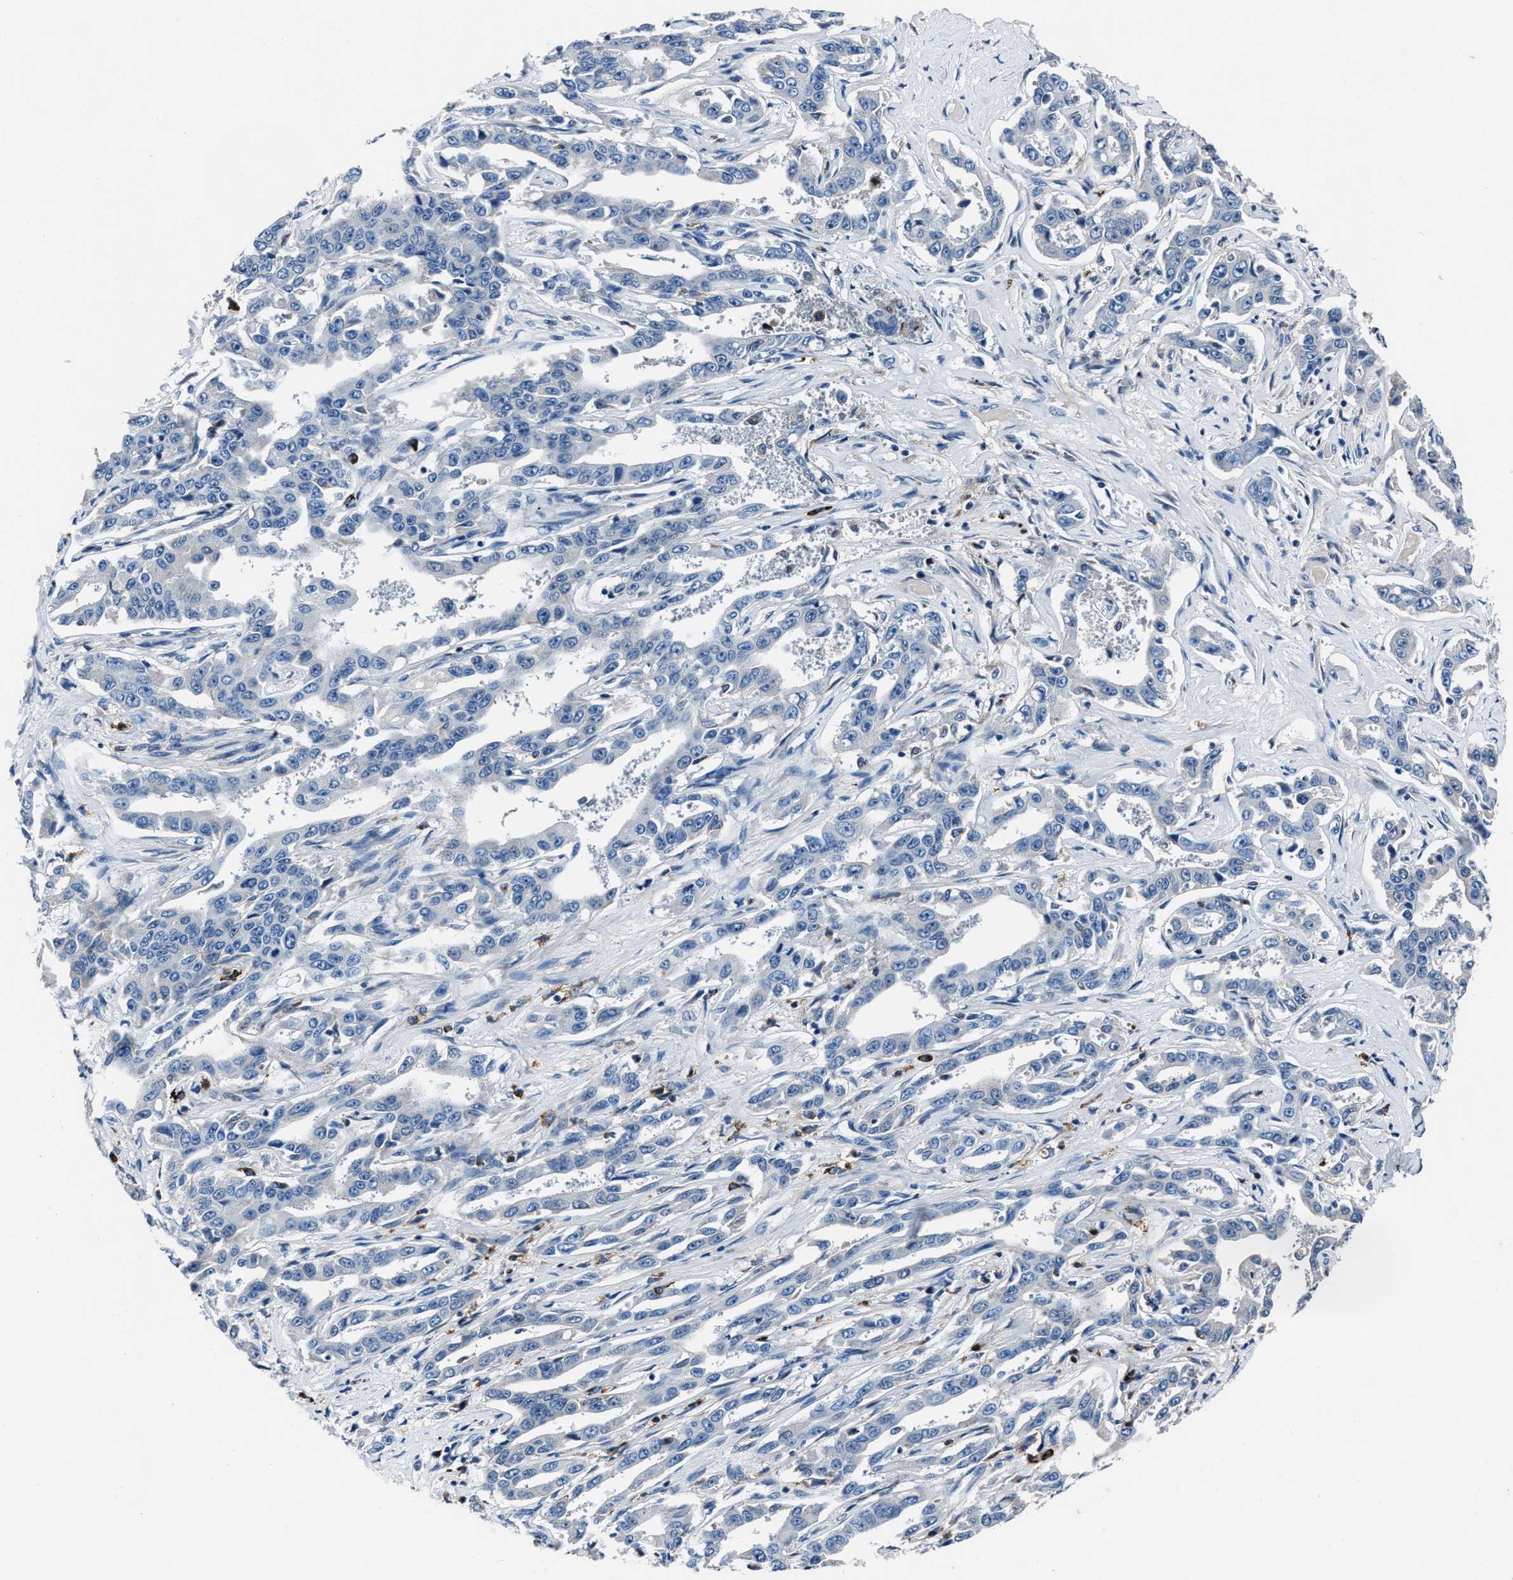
{"staining": {"intensity": "negative", "quantity": "none", "location": "none"}, "tissue": "liver cancer", "cell_type": "Tumor cells", "image_type": "cancer", "snomed": [{"axis": "morphology", "description": "Cholangiocarcinoma"}, {"axis": "topography", "description": "Liver"}], "caption": "Micrograph shows no protein expression in tumor cells of cholangiocarcinoma (liver) tissue. (DAB IHC with hematoxylin counter stain).", "gene": "FGL2", "patient": {"sex": "male", "age": 59}}